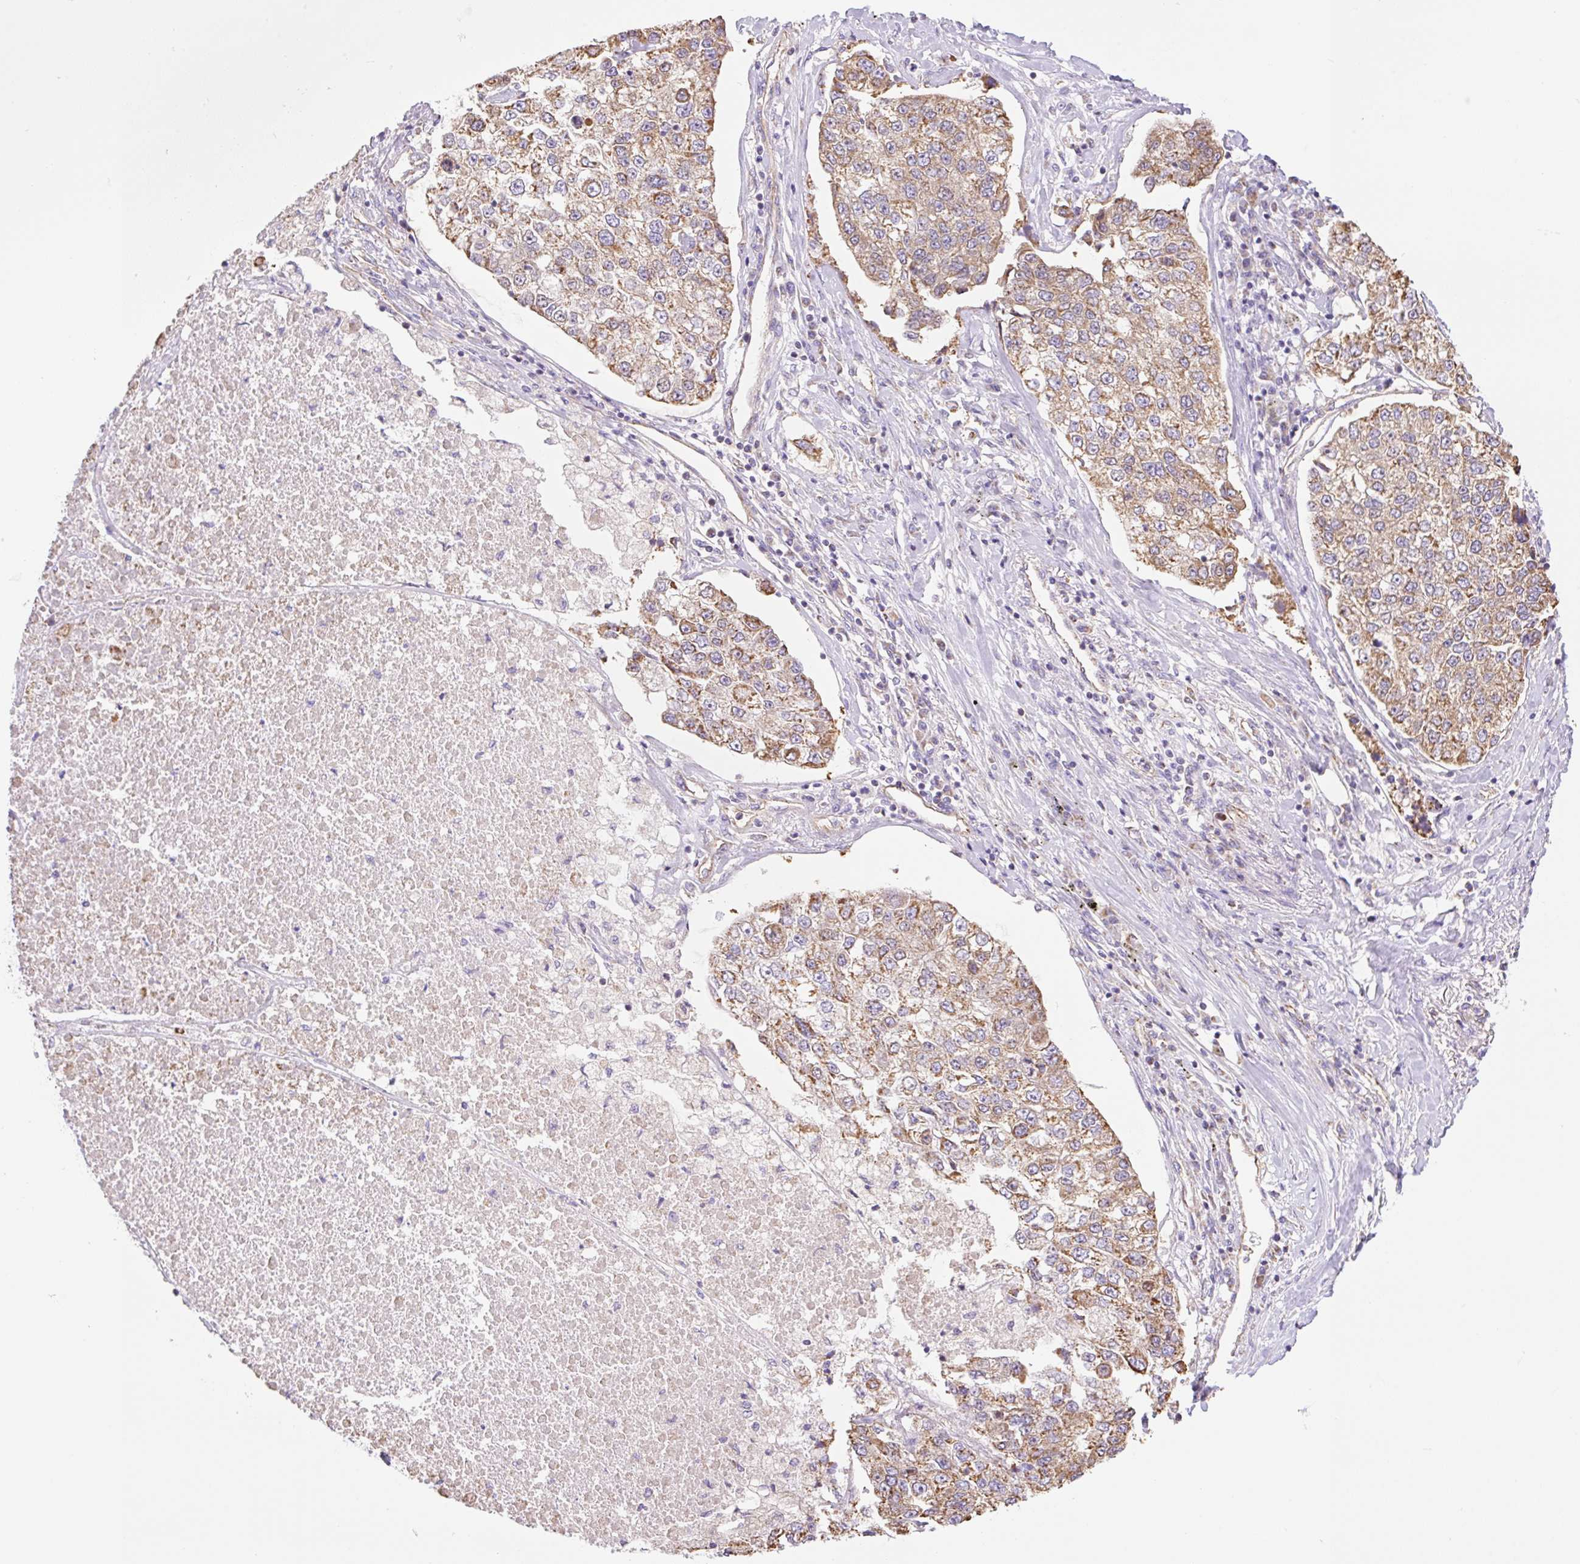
{"staining": {"intensity": "moderate", "quantity": ">75%", "location": "cytoplasmic/membranous"}, "tissue": "lung cancer", "cell_type": "Tumor cells", "image_type": "cancer", "snomed": [{"axis": "morphology", "description": "Adenocarcinoma, NOS"}, {"axis": "topography", "description": "Lung"}], "caption": "Human lung adenocarcinoma stained with a brown dye exhibits moderate cytoplasmic/membranous positive expression in approximately >75% of tumor cells.", "gene": "ESAM", "patient": {"sex": "male", "age": 49}}